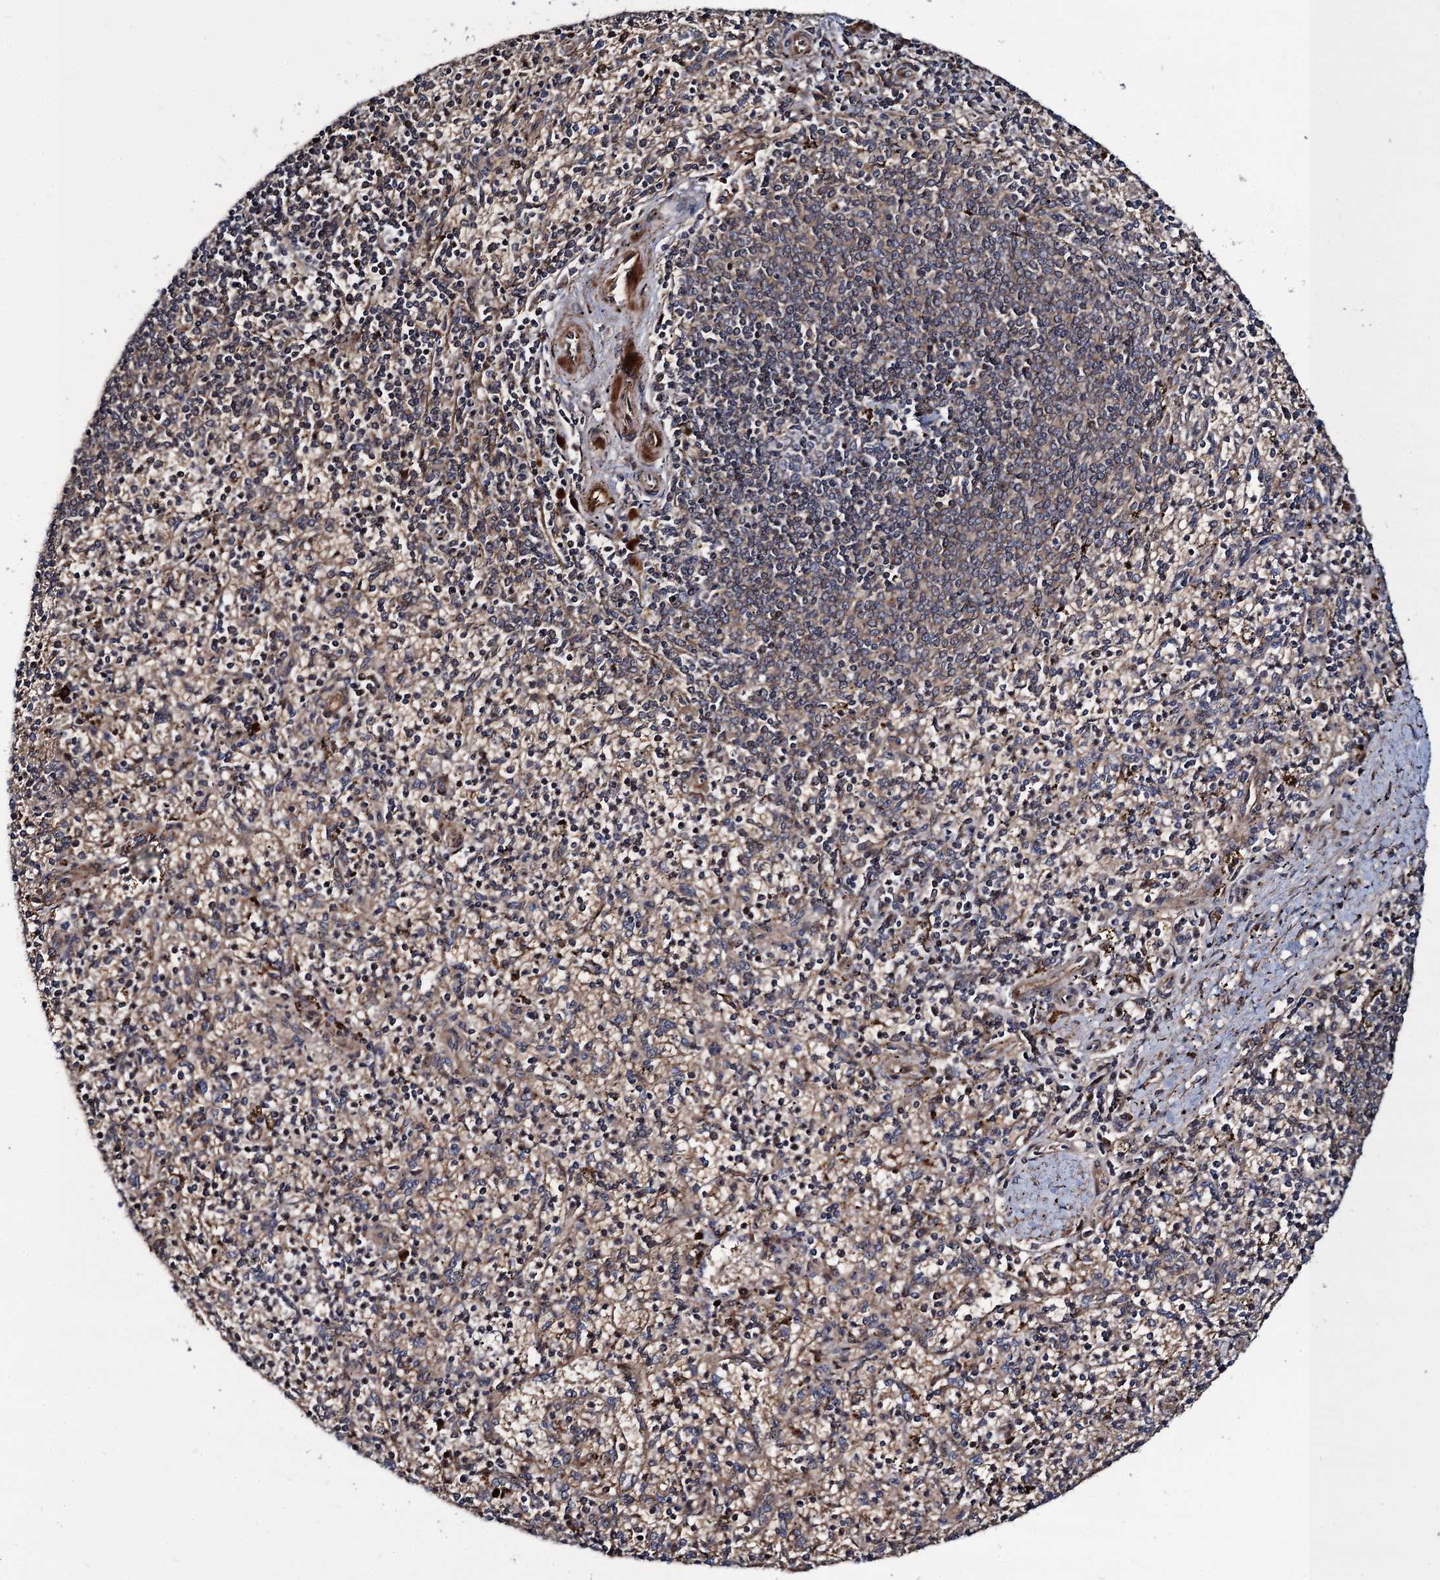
{"staining": {"intensity": "moderate", "quantity": "<25%", "location": "cytoplasmic/membranous"}, "tissue": "spleen", "cell_type": "Cells in red pulp", "image_type": "normal", "snomed": [{"axis": "morphology", "description": "Normal tissue, NOS"}, {"axis": "topography", "description": "Spleen"}], "caption": "Protein staining of normal spleen shows moderate cytoplasmic/membranous positivity in about <25% of cells in red pulp.", "gene": "KXD1", "patient": {"sex": "male", "age": 72}}